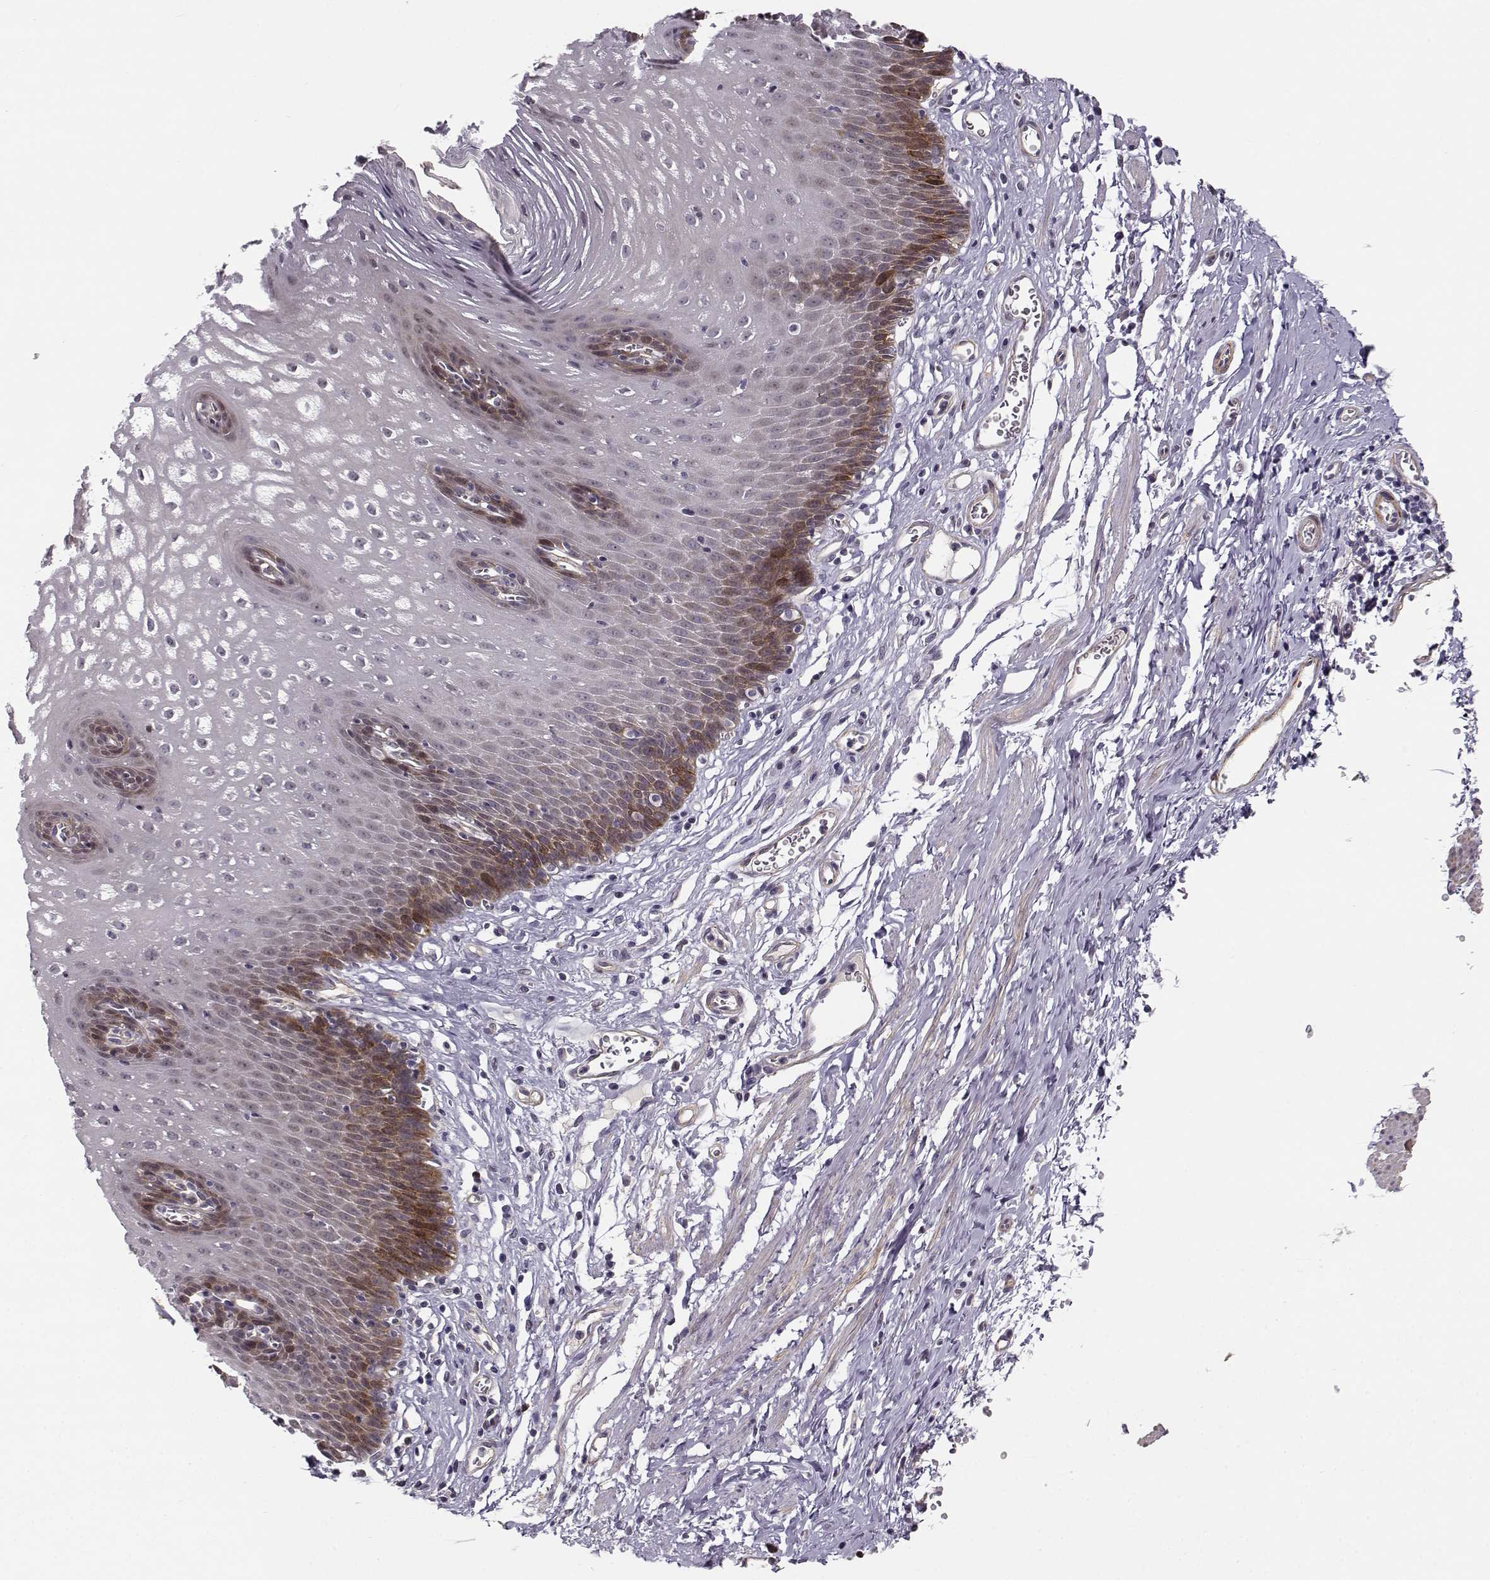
{"staining": {"intensity": "moderate", "quantity": "<25%", "location": "cytoplasmic/membranous"}, "tissue": "esophagus", "cell_type": "Squamous epithelial cells", "image_type": "normal", "snomed": [{"axis": "morphology", "description": "Normal tissue, NOS"}, {"axis": "topography", "description": "Esophagus"}], "caption": "IHC staining of unremarkable esophagus, which demonstrates low levels of moderate cytoplasmic/membranous expression in approximately <25% of squamous epithelial cells indicating moderate cytoplasmic/membranous protein expression. The staining was performed using DAB (3,3'-diaminobenzidine) (brown) for protein detection and nuclei were counterstained in hematoxylin (blue).", "gene": "RGS9BP", "patient": {"sex": "male", "age": 72}}